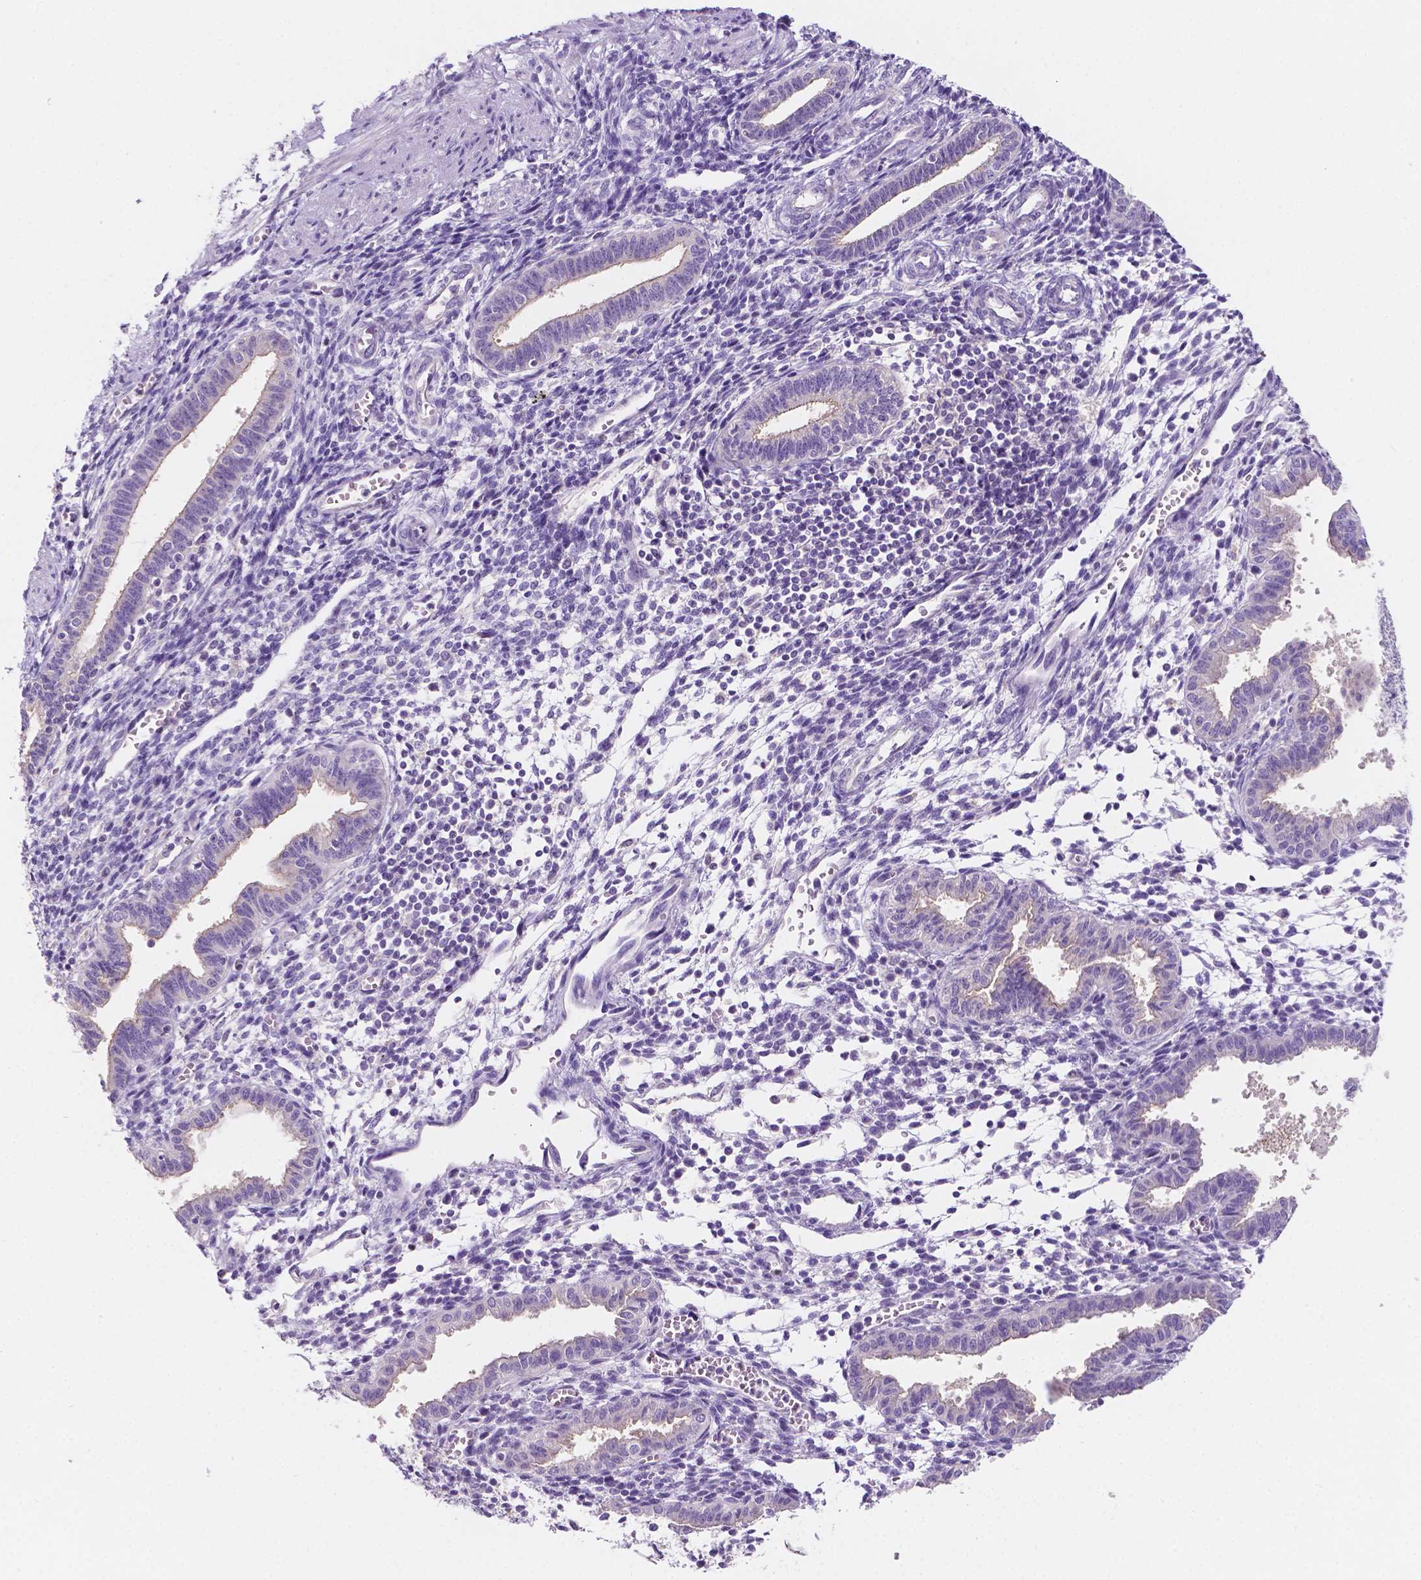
{"staining": {"intensity": "negative", "quantity": "none", "location": "none"}, "tissue": "endometrium", "cell_type": "Cells in endometrial stroma", "image_type": "normal", "snomed": [{"axis": "morphology", "description": "Normal tissue, NOS"}, {"axis": "topography", "description": "Endometrium"}], "caption": "The image exhibits no staining of cells in endometrial stroma in normal endometrium.", "gene": "SIRT2", "patient": {"sex": "female", "age": 37}}